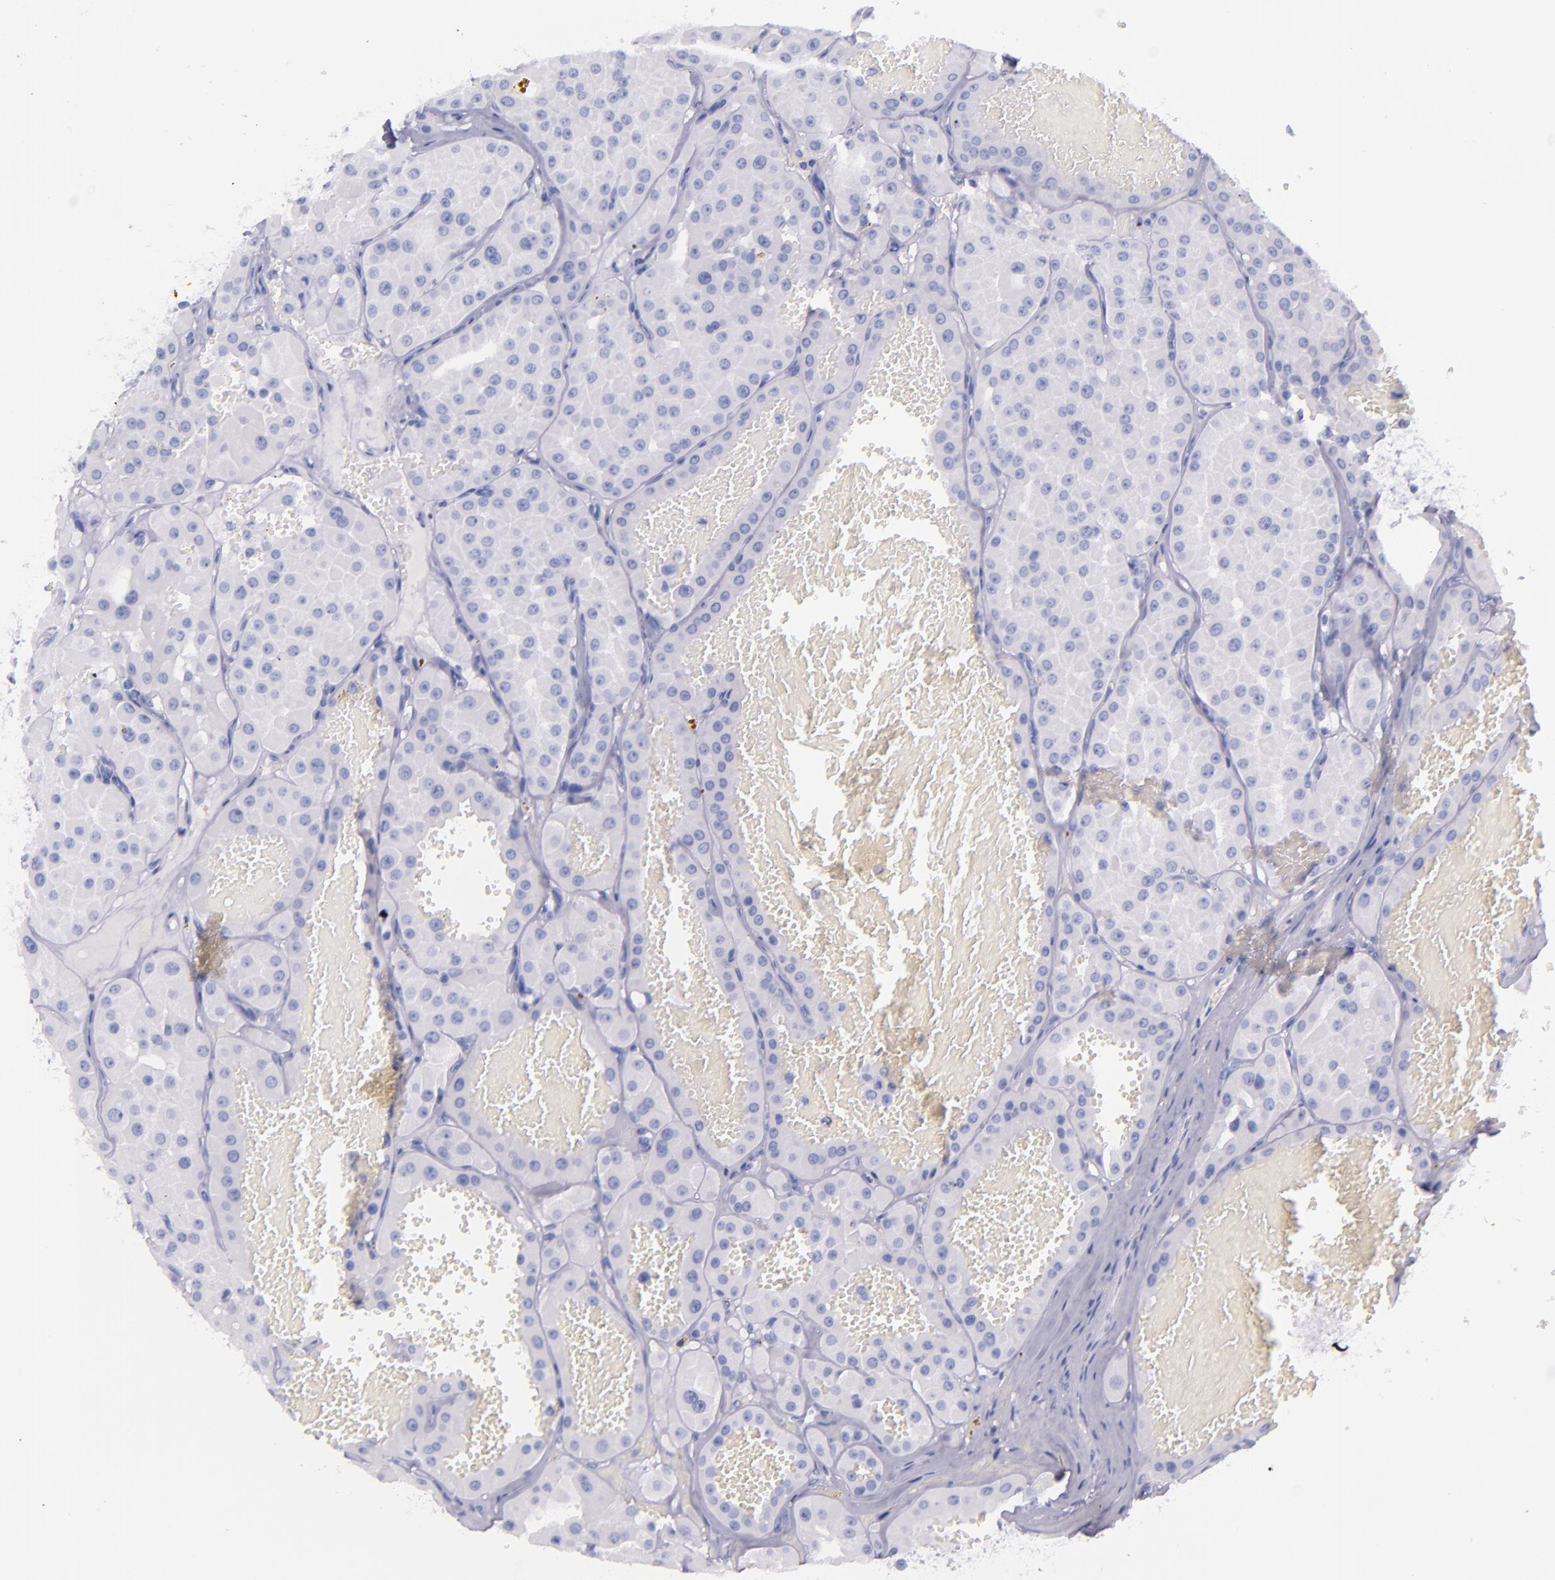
{"staining": {"intensity": "negative", "quantity": "none", "location": "none"}, "tissue": "renal cancer", "cell_type": "Tumor cells", "image_type": "cancer", "snomed": [{"axis": "morphology", "description": "Adenocarcinoma, uncertain malignant potential"}, {"axis": "topography", "description": "Kidney"}], "caption": "IHC of renal cancer (adenocarcinoma,  uncertain malignant potential) reveals no staining in tumor cells. (DAB IHC with hematoxylin counter stain).", "gene": "SFTPA2", "patient": {"sex": "male", "age": 63}}